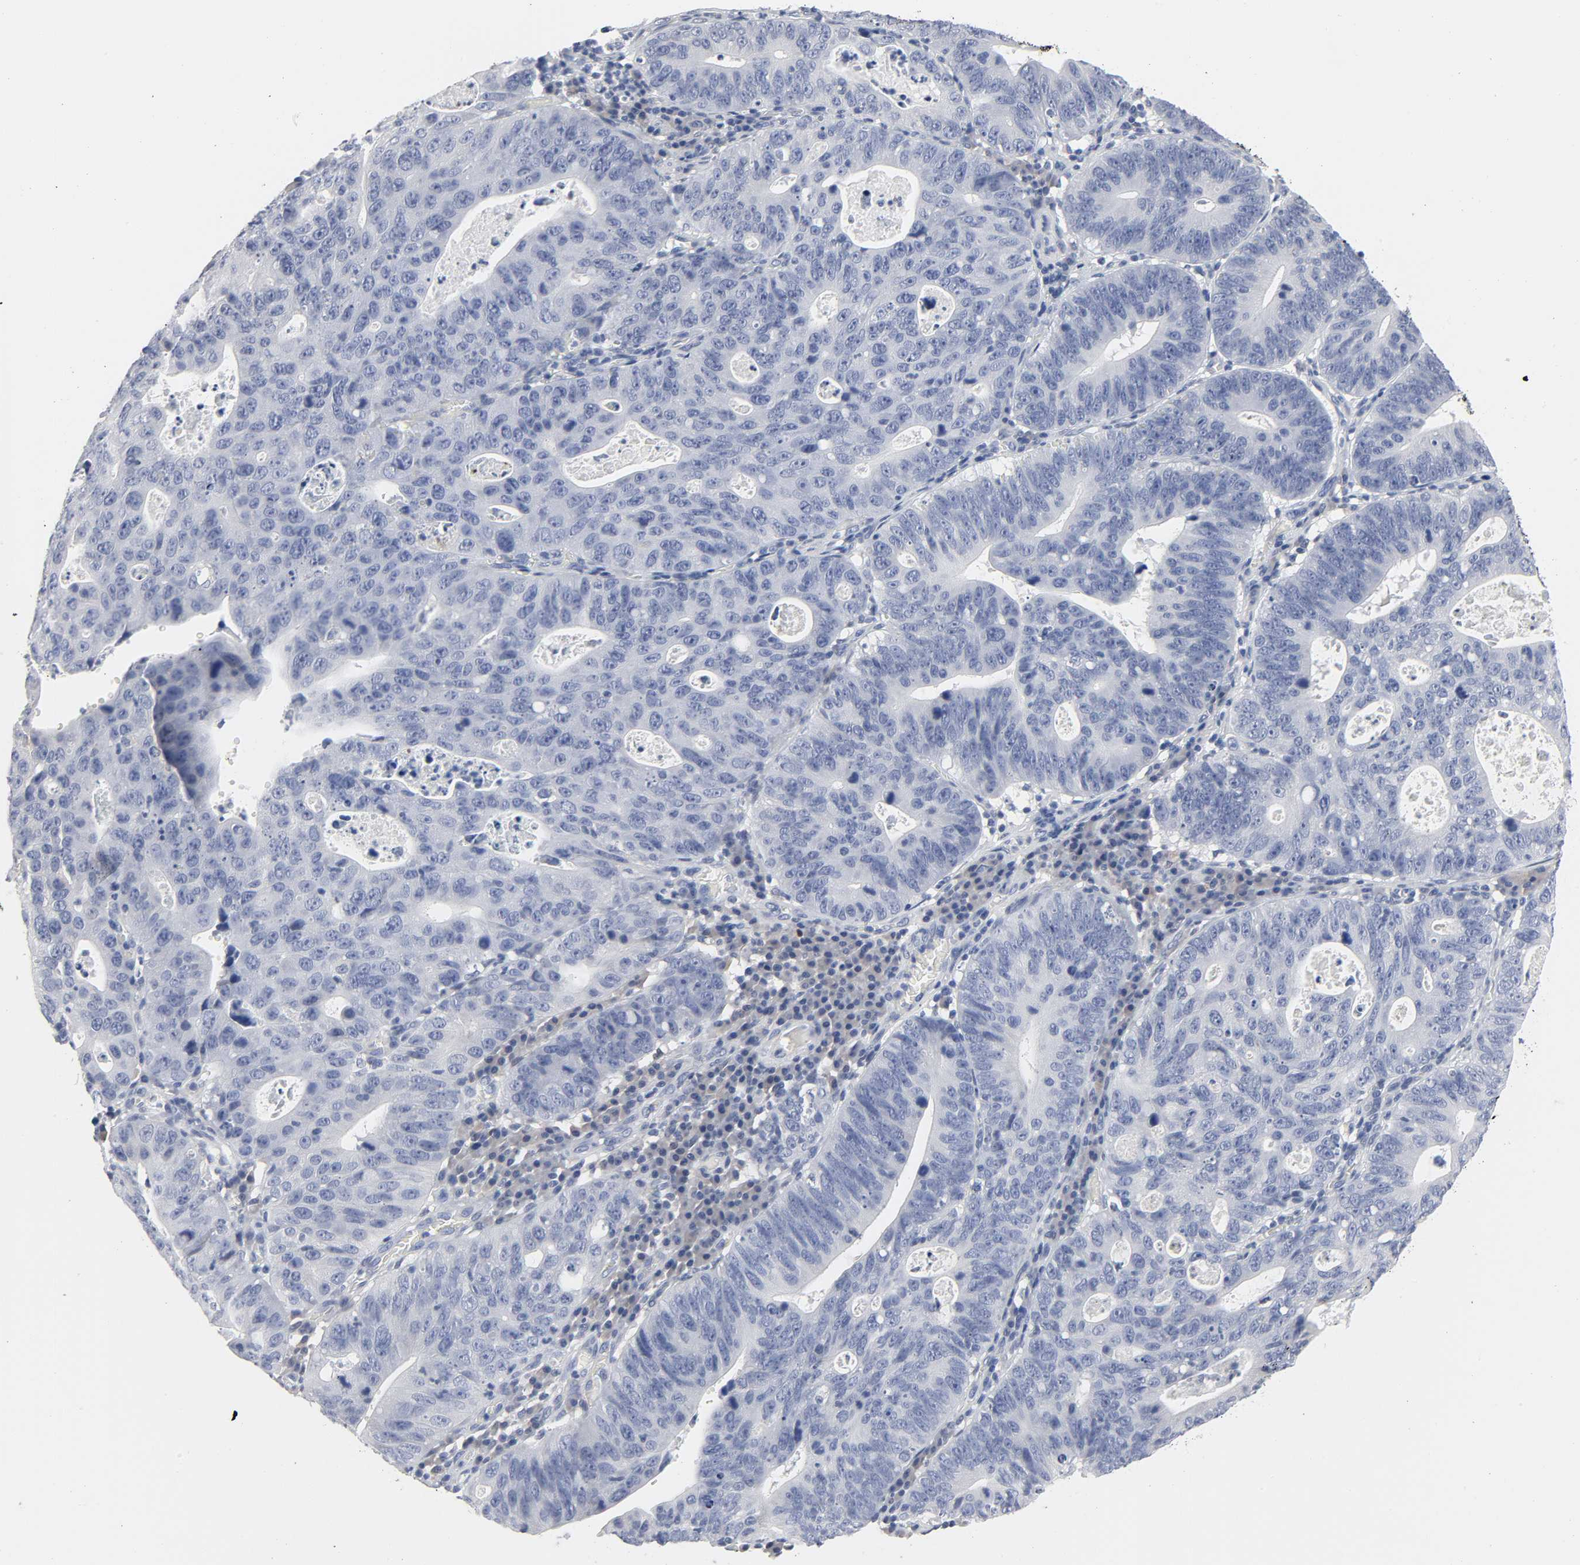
{"staining": {"intensity": "negative", "quantity": "none", "location": "none"}, "tissue": "stomach cancer", "cell_type": "Tumor cells", "image_type": "cancer", "snomed": [{"axis": "morphology", "description": "Adenocarcinoma, NOS"}, {"axis": "topography", "description": "Stomach"}], "caption": "Tumor cells show no significant protein positivity in stomach cancer (adenocarcinoma).", "gene": "SALL2", "patient": {"sex": "male", "age": 59}}